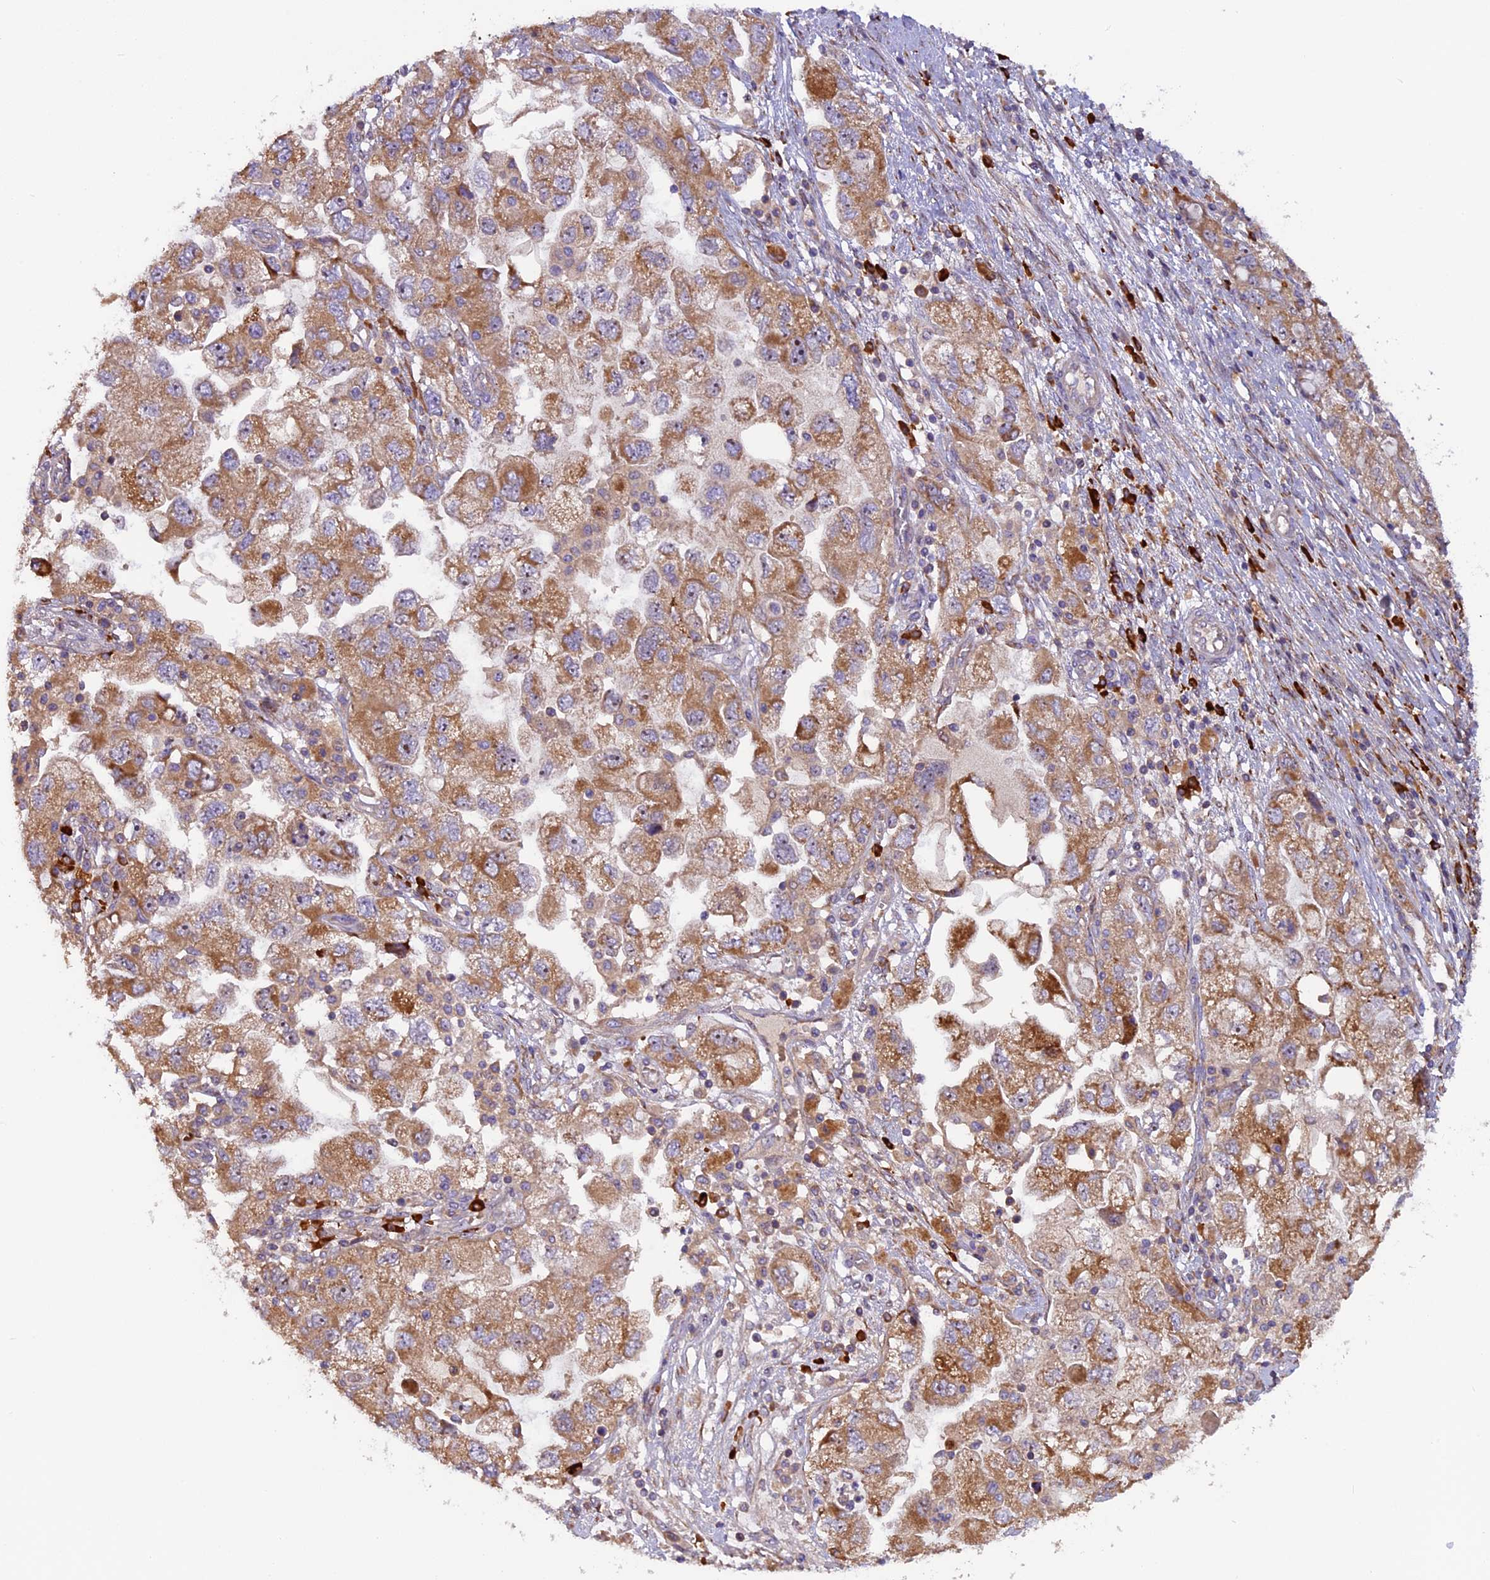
{"staining": {"intensity": "moderate", "quantity": ">75%", "location": "cytoplasmic/membranous"}, "tissue": "ovarian cancer", "cell_type": "Tumor cells", "image_type": "cancer", "snomed": [{"axis": "morphology", "description": "Carcinoma, NOS"}, {"axis": "morphology", "description": "Cystadenocarcinoma, serous, NOS"}, {"axis": "topography", "description": "Ovary"}], "caption": "Protein expression analysis of ovarian serous cystadenocarcinoma reveals moderate cytoplasmic/membranous expression in approximately >75% of tumor cells.", "gene": "FRY", "patient": {"sex": "female", "age": 69}}